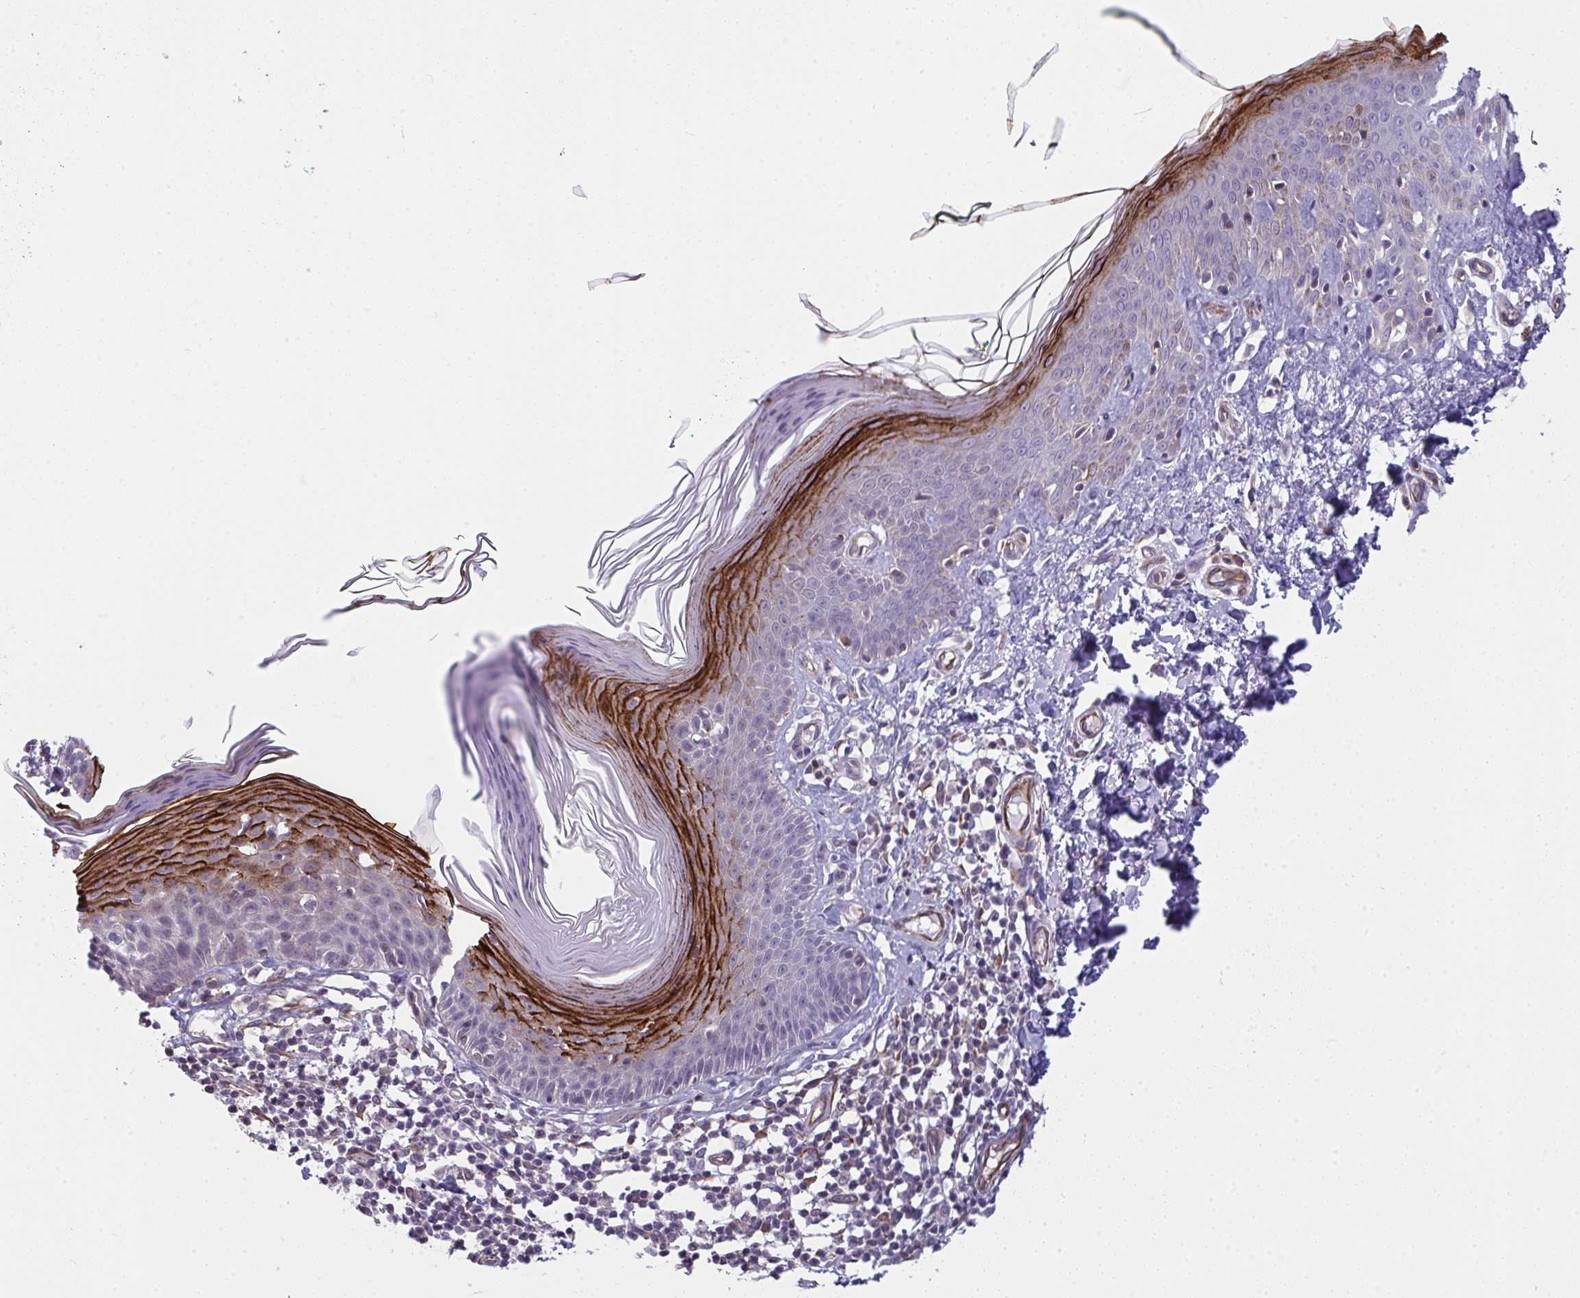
{"staining": {"intensity": "negative", "quantity": "none", "location": "none"}, "tissue": "skin", "cell_type": "Fibroblasts", "image_type": "normal", "snomed": [{"axis": "morphology", "description": "Normal tissue, NOS"}, {"axis": "topography", "description": "Skin"}, {"axis": "topography", "description": "Peripheral nerve tissue"}], "caption": "An image of skin stained for a protein reveals no brown staining in fibroblasts.", "gene": "MYL12A", "patient": {"sex": "female", "age": 45}}